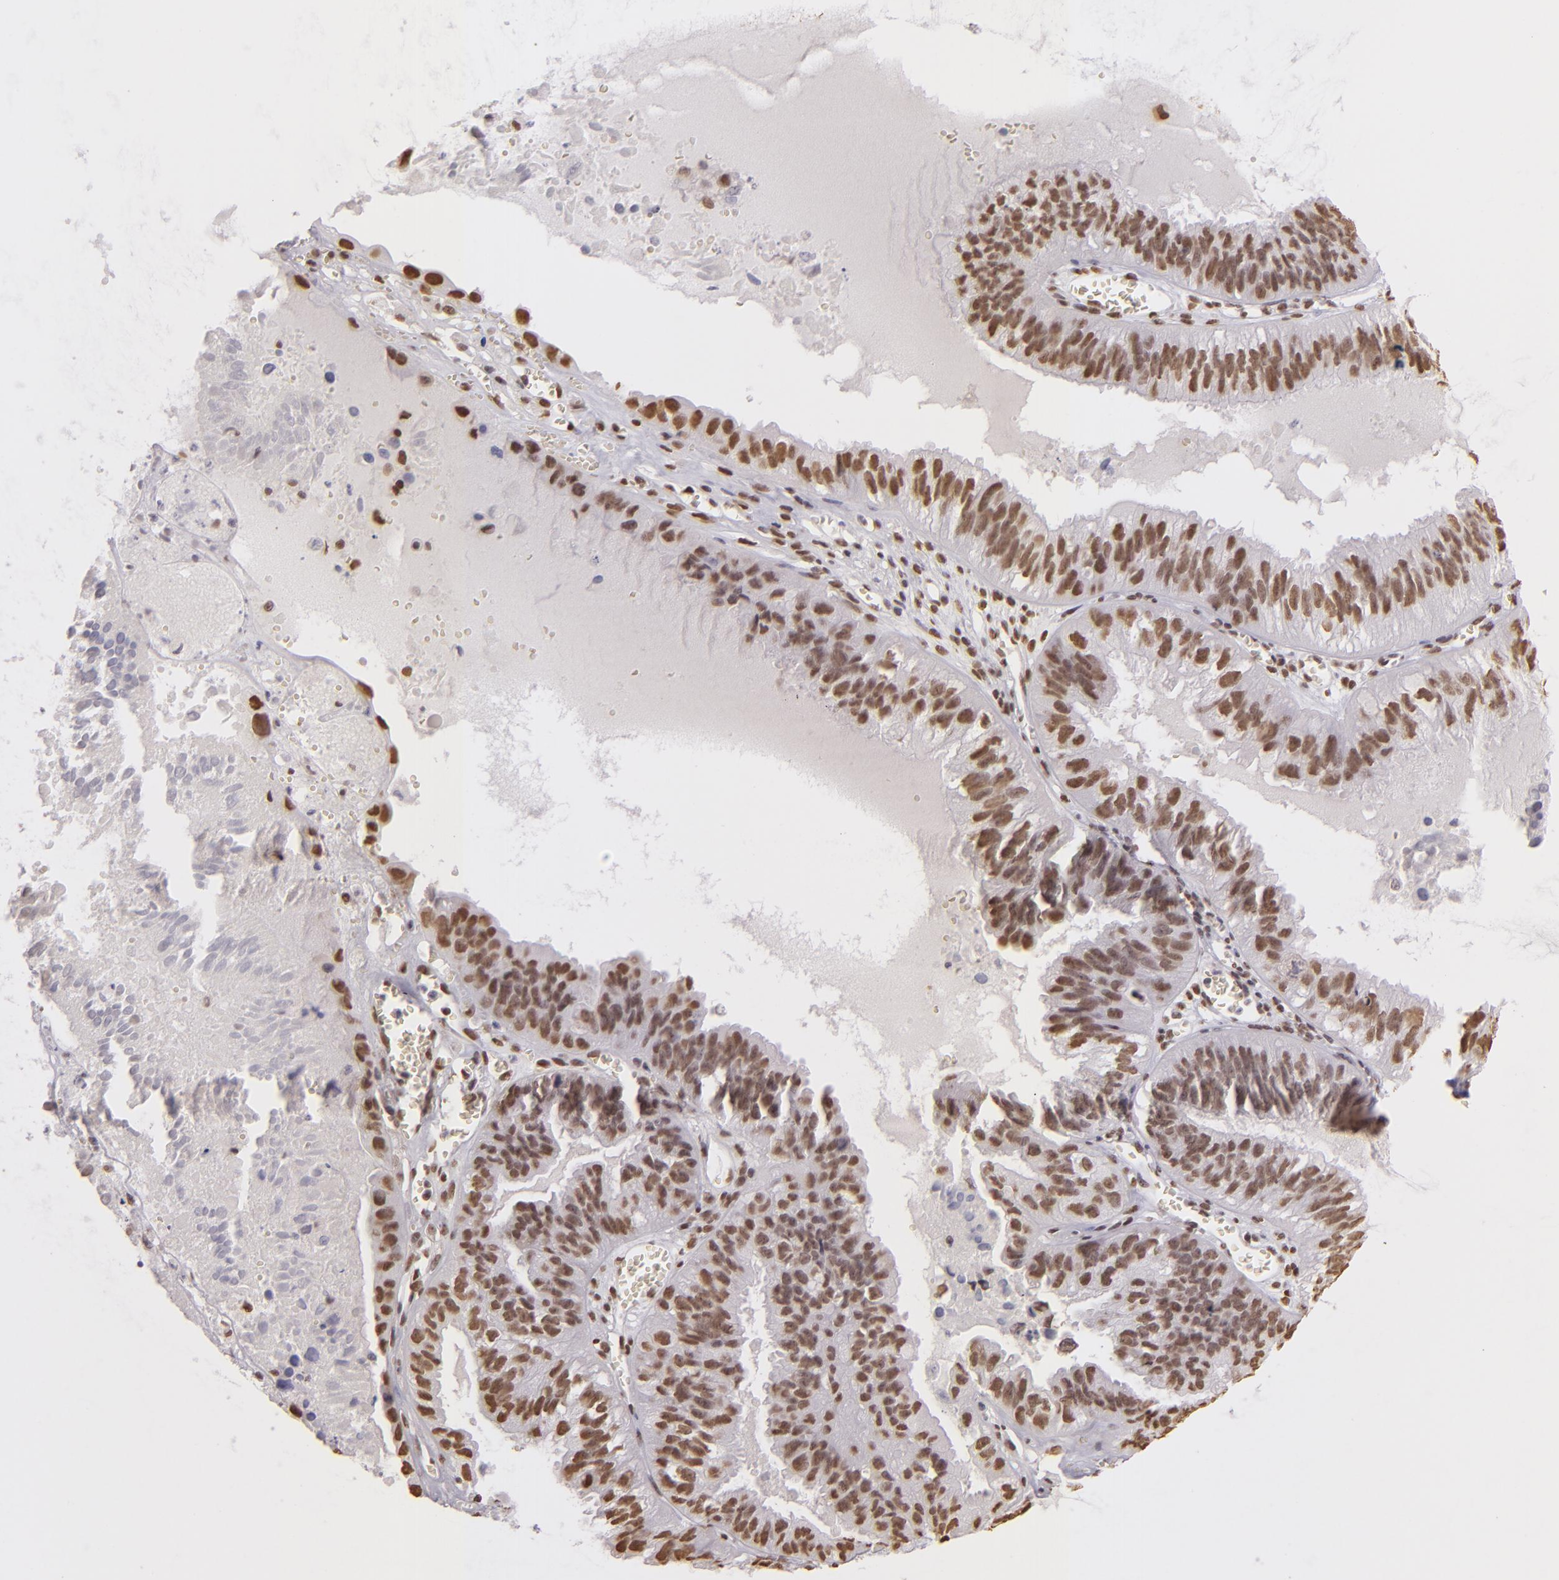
{"staining": {"intensity": "moderate", "quantity": ">75%", "location": "nuclear"}, "tissue": "ovarian cancer", "cell_type": "Tumor cells", "image_type": "cancer", "snomed": [{"axis": "morphology", "description": "Carcinoma, endometroid"}, {"axis": "topography", "description": "Ovary"}], "caption": "Protein expression analysis of endometroid carcinoma (ovarian) exhibits moderate nuclear expression in about >75% of tumor cells. (brown staining indicates protein expression, while blue staining denotes nuclei).", "gene": "PAPOLA", "patient": {"sex": "female", "age": 85}}